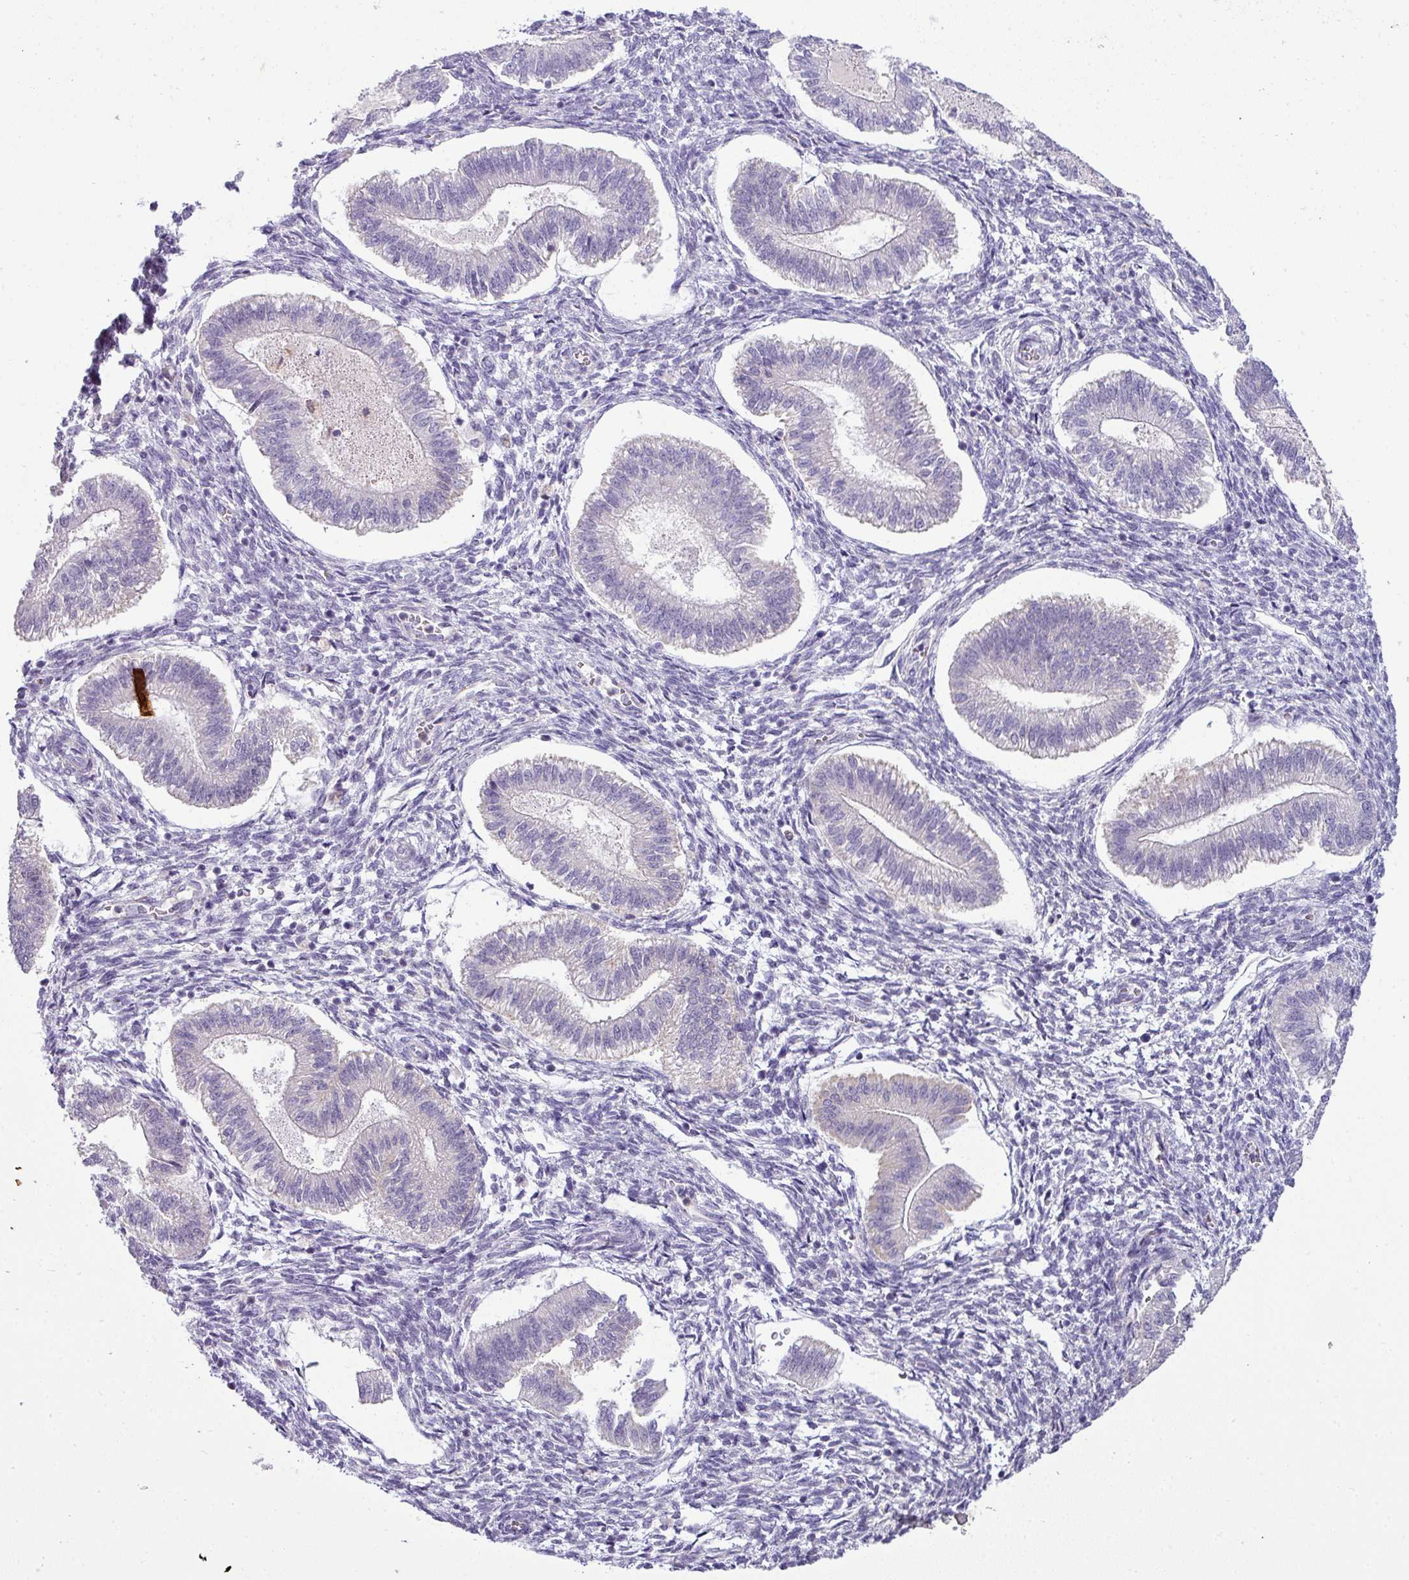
{"staining": {"intensity": "negative", "quantity": "none", "location": "none"}, "tissue": "endometrium", "cell_type": "Cells in endometrial stroma", "image_type": "normal", "snomed": [{"axis": "morphology", "description": "Normal tissue, NOS"}, {"axis": "topography", "description": "Endometrium"}], "caption": "Immunohistochemistry histopathology image of benign human endometrium stained for a protein (brown), which demonstrates no staining in cells in endometrial stroma. (Stains: DAB immunohistochemistry with hematoxylin counter stain, Microscopy: brightfield microscopy at high magnification).", "gene": "HBEGF", "patient": {"sex": "female", "age": 25}}